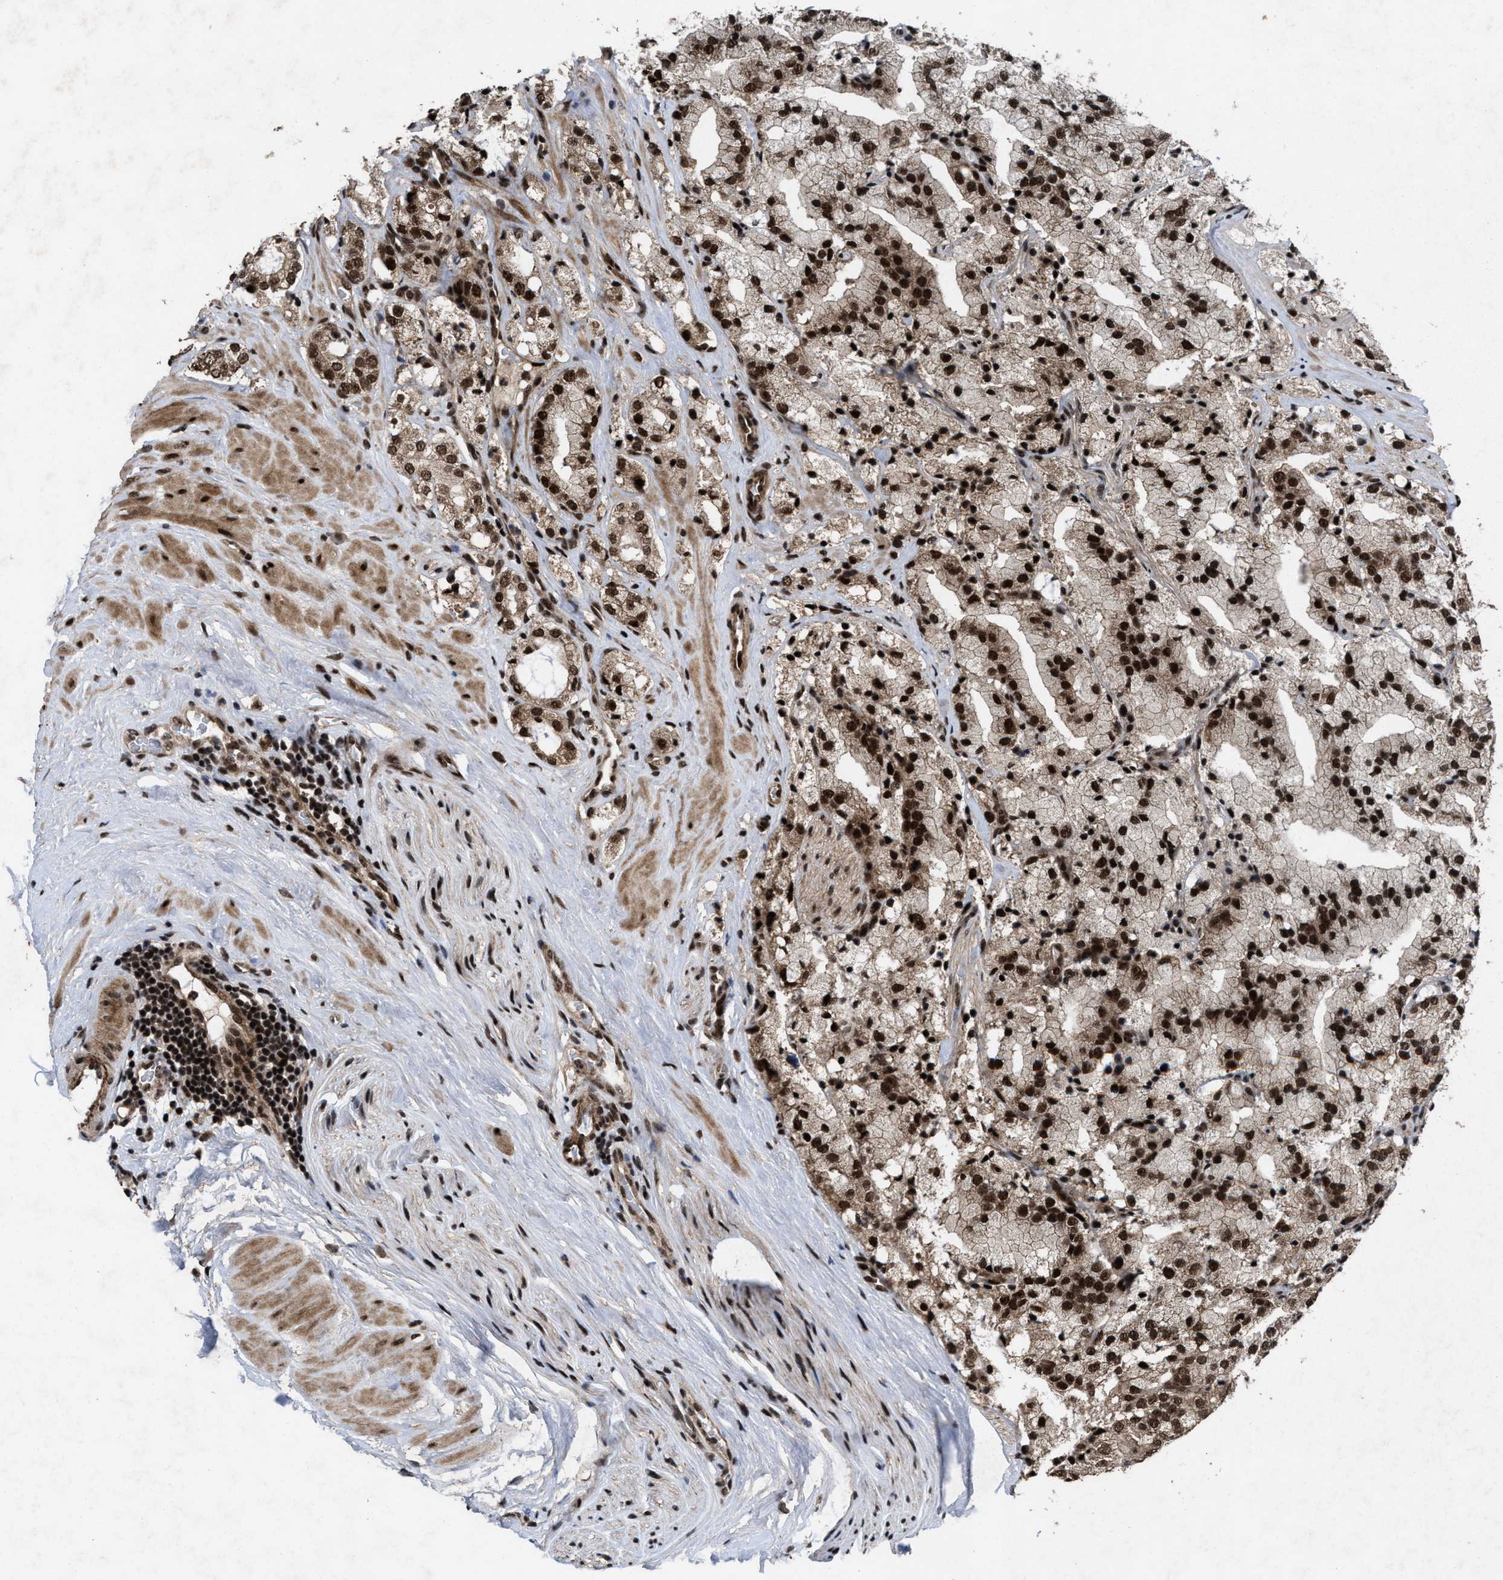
{"staining": {"intensity": "strong", "quantity": ">75%", "location": "nuclear"}, "tissue": "prostate cancer", "cell_type": "Tumor cells", "image_type": "cancer", "snomed": [{"axis": "morphology", "description": "Adenocarcinoma, High grade"}, {"axis": "topography", "description": "Prostate"}], "caption": "High-power microscopy captured an immunohistochemistry (IHC) micrograph of prostate high-grade adenocarcinoma, revealing strong nuclear positivity in about >75% of tumor cells.", "gene": "WIZ", "patient": {"sex": "male", "age": 64}}